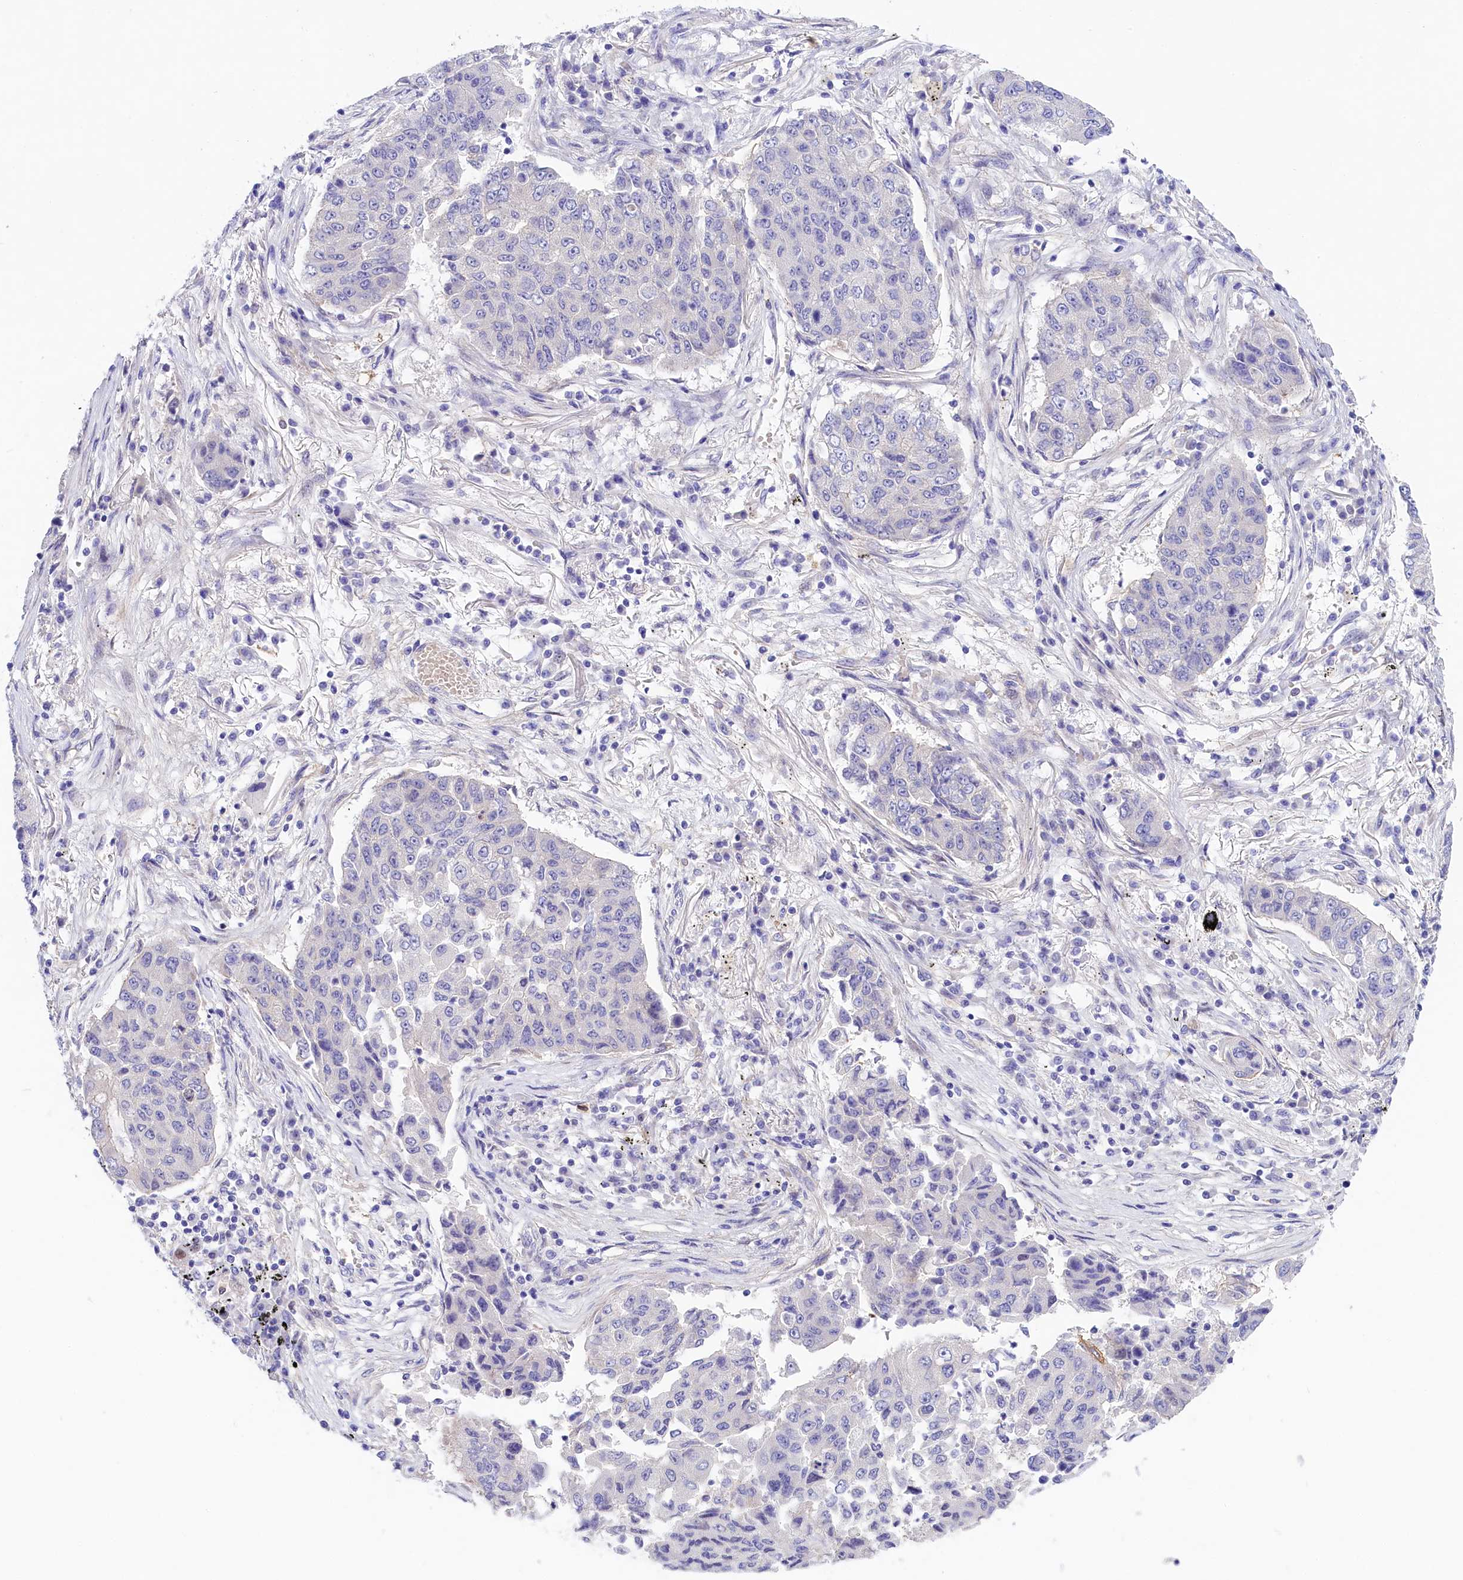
{"staining": {"intensity": "negative", "quantity": "none", "location": "none"}, "tissue": "lung cancer", "cell_type": "Tumor cells", "image_type": "cancer", "snomed": [{"axis": "morphology", "description": "Squamous cell carcinoma, NOS"}, {"axis": "topography", "description": "Lung"}], "caption": "DAB (3,3'-diaminobenzidine) immunohistochemical staining of lung cancer (squamous cell carcinoma) exhibits no significant staining in tumor cells.", "gene": "PPP1R13L", "patient": {"sex": "male", "age": 74}}